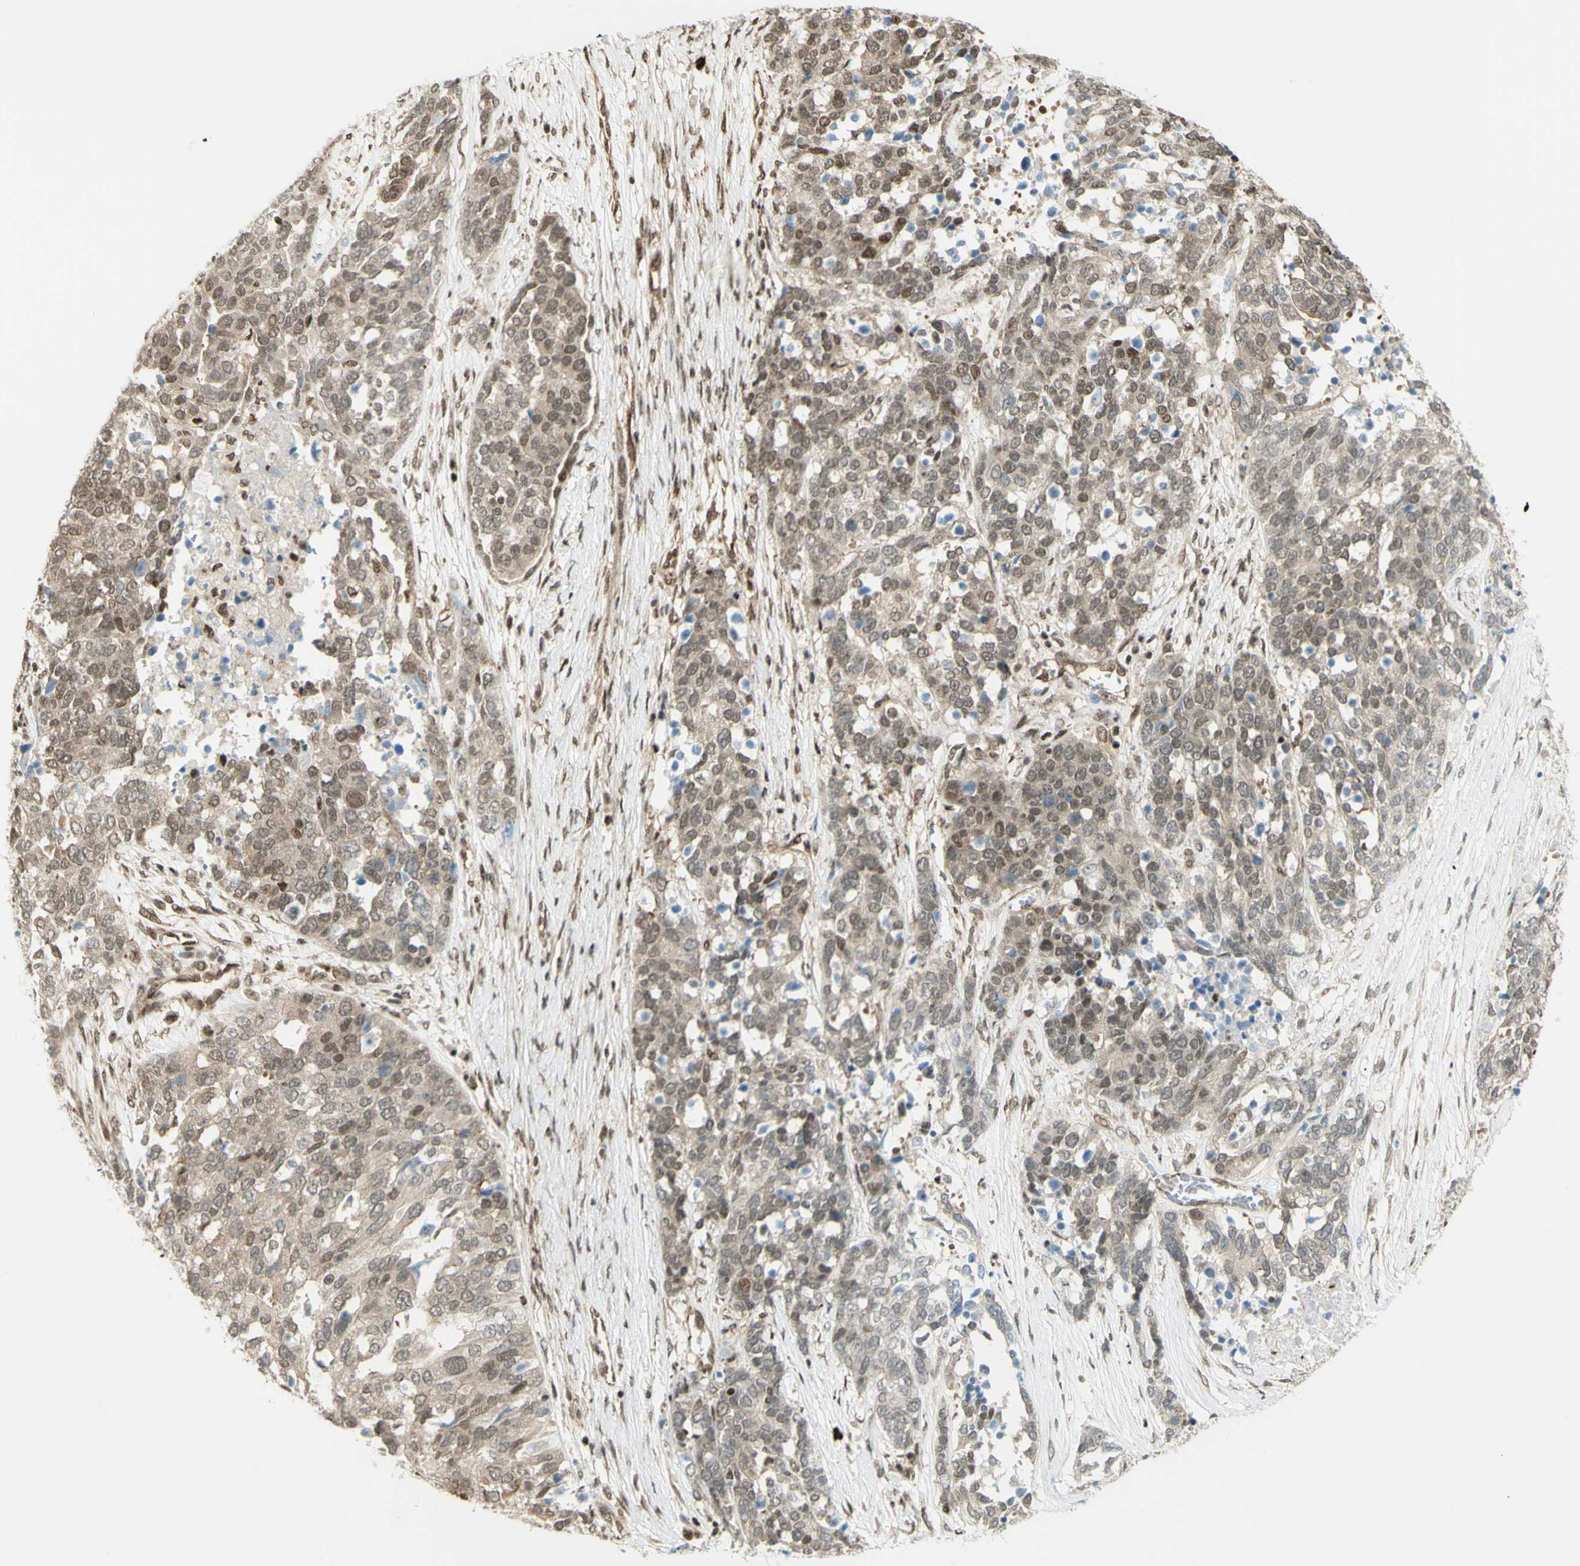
{"staining": {"intensity": "weak", "quantity": "25%-75%", "location": "nuclear"}, "tissue": "ovarian cancer", "cell_type": "Tumor cells", "image_type": "cancer", "snomed": [{"axis": "morphology", "description": "Cystadenocarcinoma, serous, NOS"}, {"axis": "topography", "description": "Ovary"}], "caption": "Immunohistochemistry (IHC) (DAB (3,3'-diaminobenzidine)) staining of ovarian serous cystadenocarcinoma demonstrates weak nuclear protein expression in about 25%-75% of tumor cells. (DAB (3,3'-diaminobenzidine) = brown stain, brightfield microscopy at high magnification).", "gene": "ZMYM6", "patient": {"sex": "female", "age": 44}}